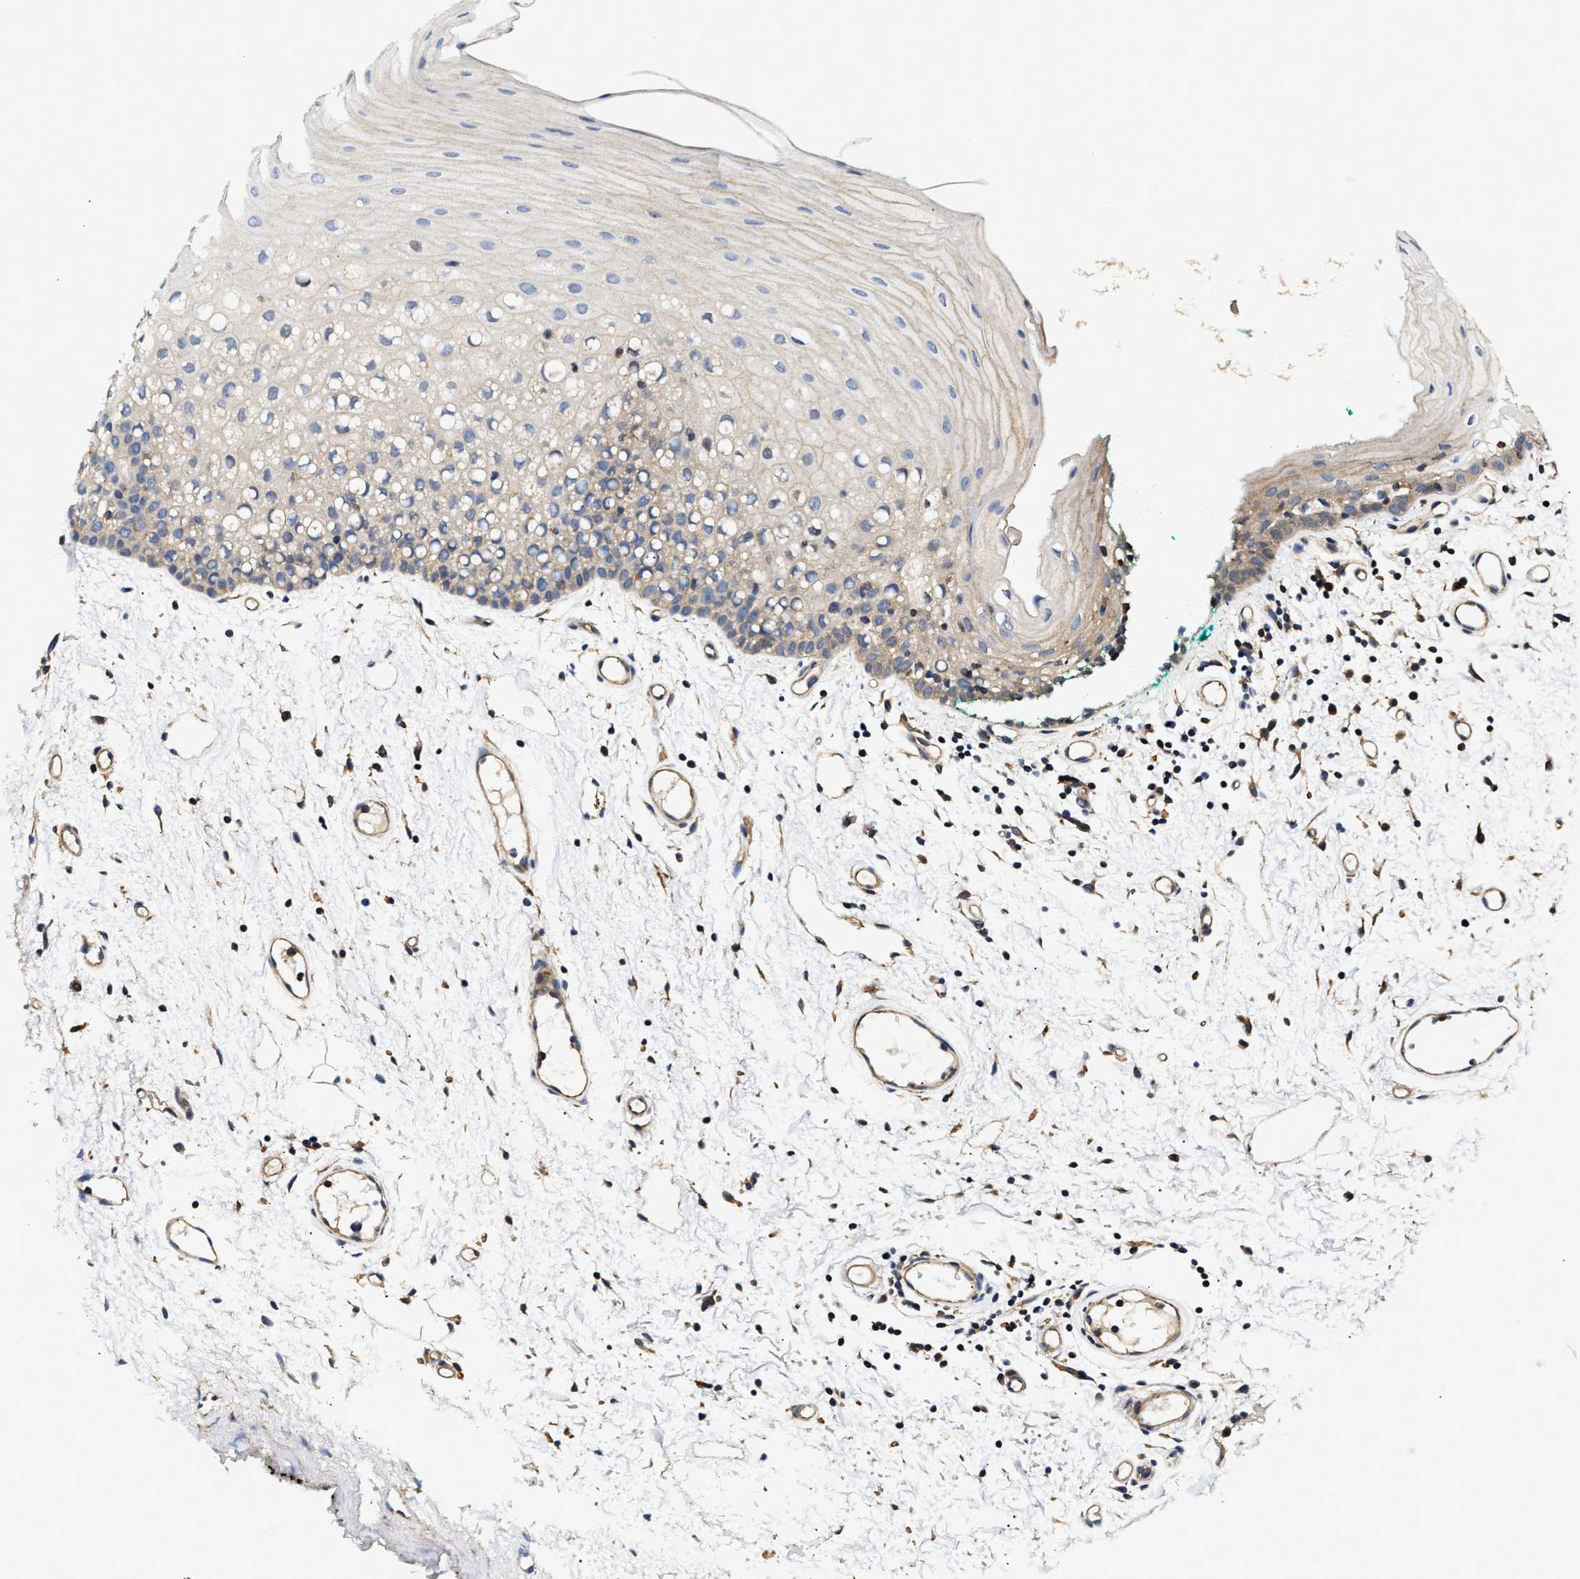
{"staining": {"intensity": "weak", "quantity": "<25%", "location": "cytoplasmic/membranous"}, "tissue": "oral mucosa", "cell_type": "Squamous epithelial cells", "image_type": "normal", "snomed": [{"axis": "morphology", "description": "Normal tissue, NOS"}, {"axis": "morphology", "description": "Squamous cell carcinoma, NOS"}, {"axis": "topography", "description": "Oral tissue"}, {"axis": "topography", "description": "Salivary gland"}, {"axis": "topography", "description": "Head-Neck"}], "caption": "Immunohistochemistry (IHC) micrograph of benign oral mucosa: oral mucosa stained with DAB displays no significant protein positivity in squamous epithelial cells.", "gene": "TEX2", "patient": {"sex": "female", "age": 62}}